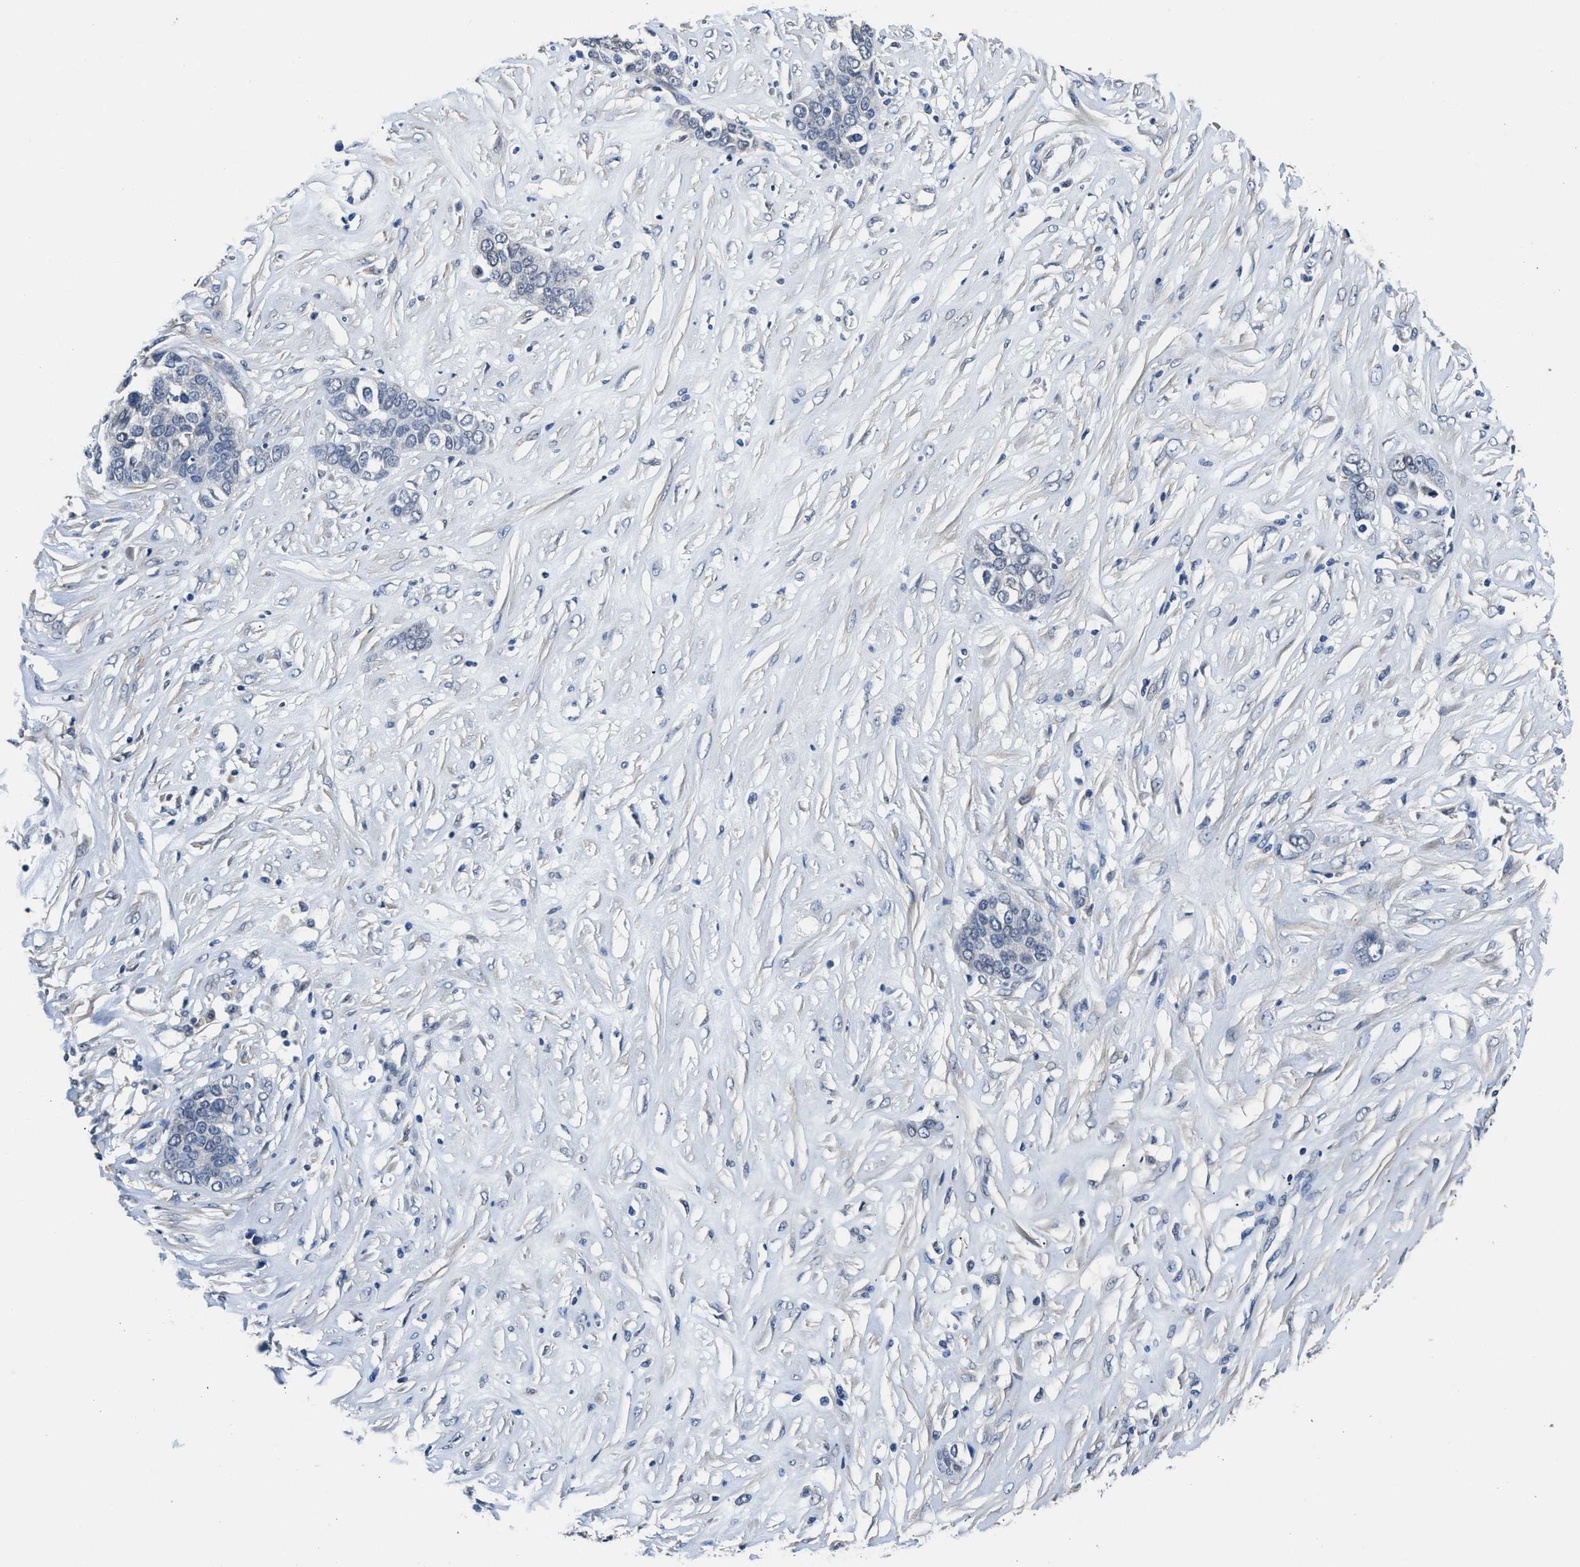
{"staining": {"intensity": "negative", "quantity": "none", "location": "none"}, "tissue": "ovarian cancer", "cell_type": "Tumor cells", "image_type": "cancer", "snomed": [{"axis": "morphology", "description": "Cystadenocarcinoma, serous, NOS"}, {"axis": "topography", "description": "Ovary"}], "caption": "High magnification brightfield microscopy of ovarian cancer (serous cystadenocarcinoma) stained with DAB (3,3'-diaminobenzidine) (brown) and counterstained with hematoxylin (blue): tumor cells show no significant expression.", "gene": "MYH3", "patient": {"sex": "female", "age": 44}}